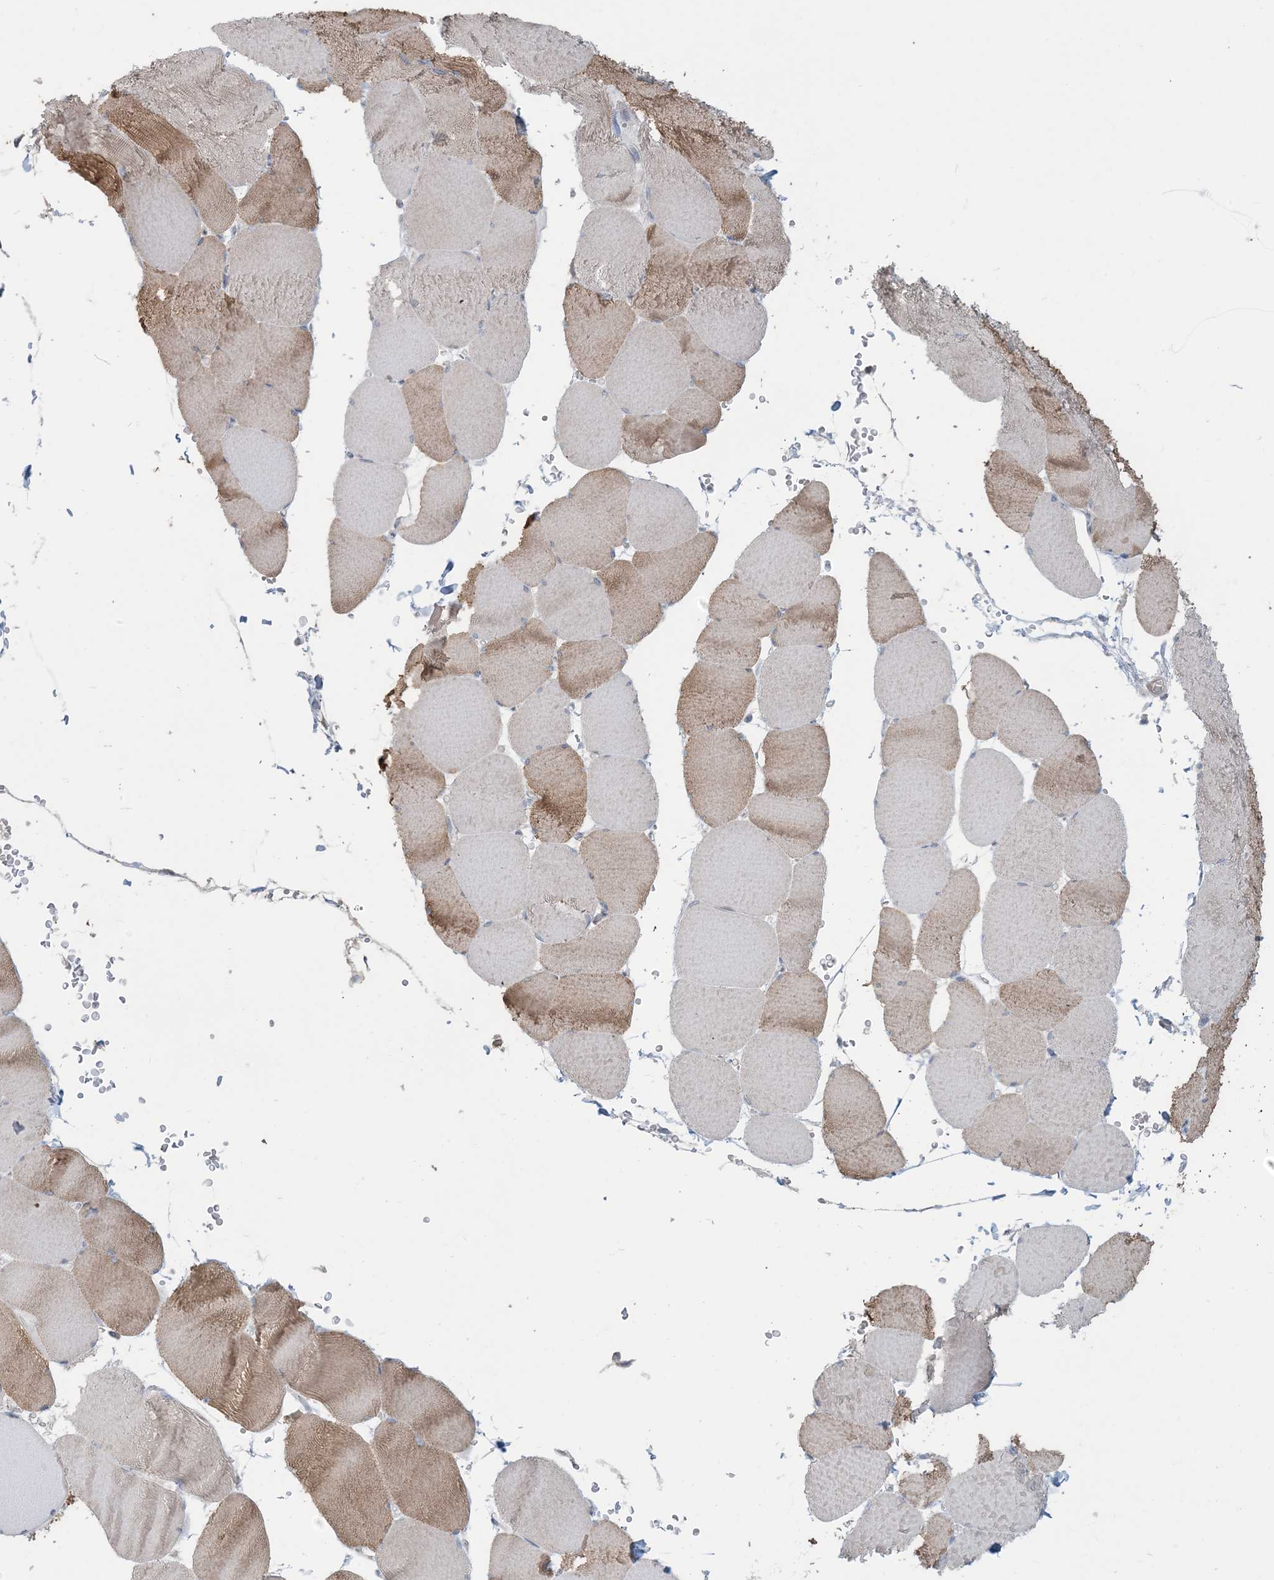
{"staining": {"intensity": "weak", "quantity": "25%-75%", "location": "cytoplasmic/membranous"}, "tissue": "skeletal muscle", "cell_type": "Myocytes", "image_type": "normal", "snomed": [{"axis": "morphology", "description": "Normal tissue, NOS"}, {"axis": "topography", "description": "Skeletal muscle"}, {"axis": "topography", "description": "Head-Neck"}], "caption": "A photomicrograph of skeletal muscle stained for a protein reveals weak cytoplasmic/membranous brown staining in myocytes. (Brightfield microscopy of DAB IHC at high magnification).", "gene": "NPHS2", "patient": {"sex": "male", "age": 66}}